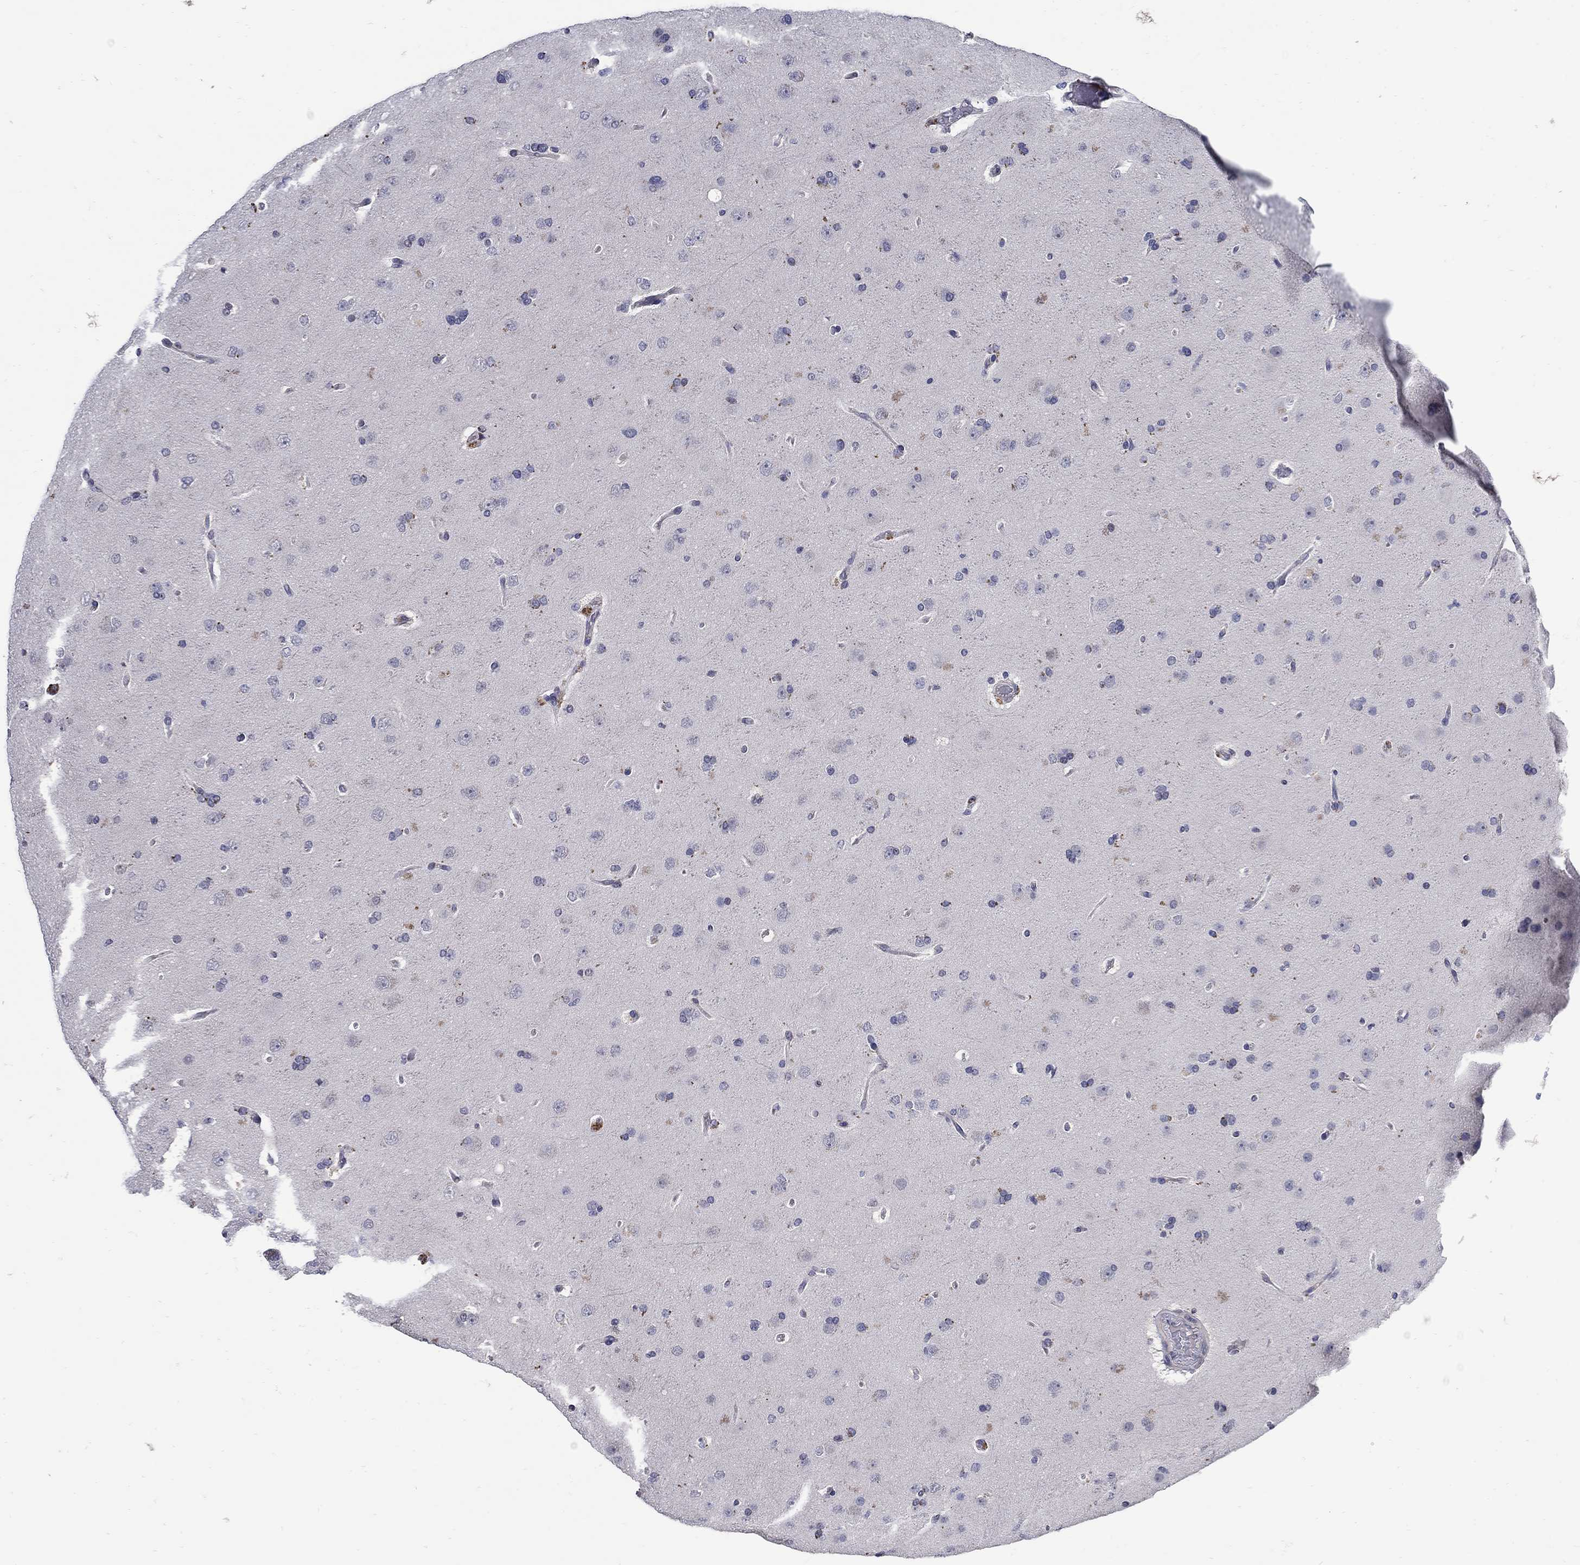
{"staining": {"intensity": "negative", "quantity": "none", "location": "none"}, "tissue": "glioma", "cell_type": "Tumor cells", "image_type": "cancer", "snomed": [{"axis": "morphology", "description": "Glioma, malignant, NOS"}, {"axis": "topography", "description": "Cerebral cortex"}], "caption": "Tumor cells are negative for protein expression in human glioma (malignant). (Stains: DAB immunohistochemistry with hematoxylin counter stain, Microscopy: brightfield microscopy at high magnification).", "gene": "CETN1", "patient": {"sex": "male", "age": 58}}